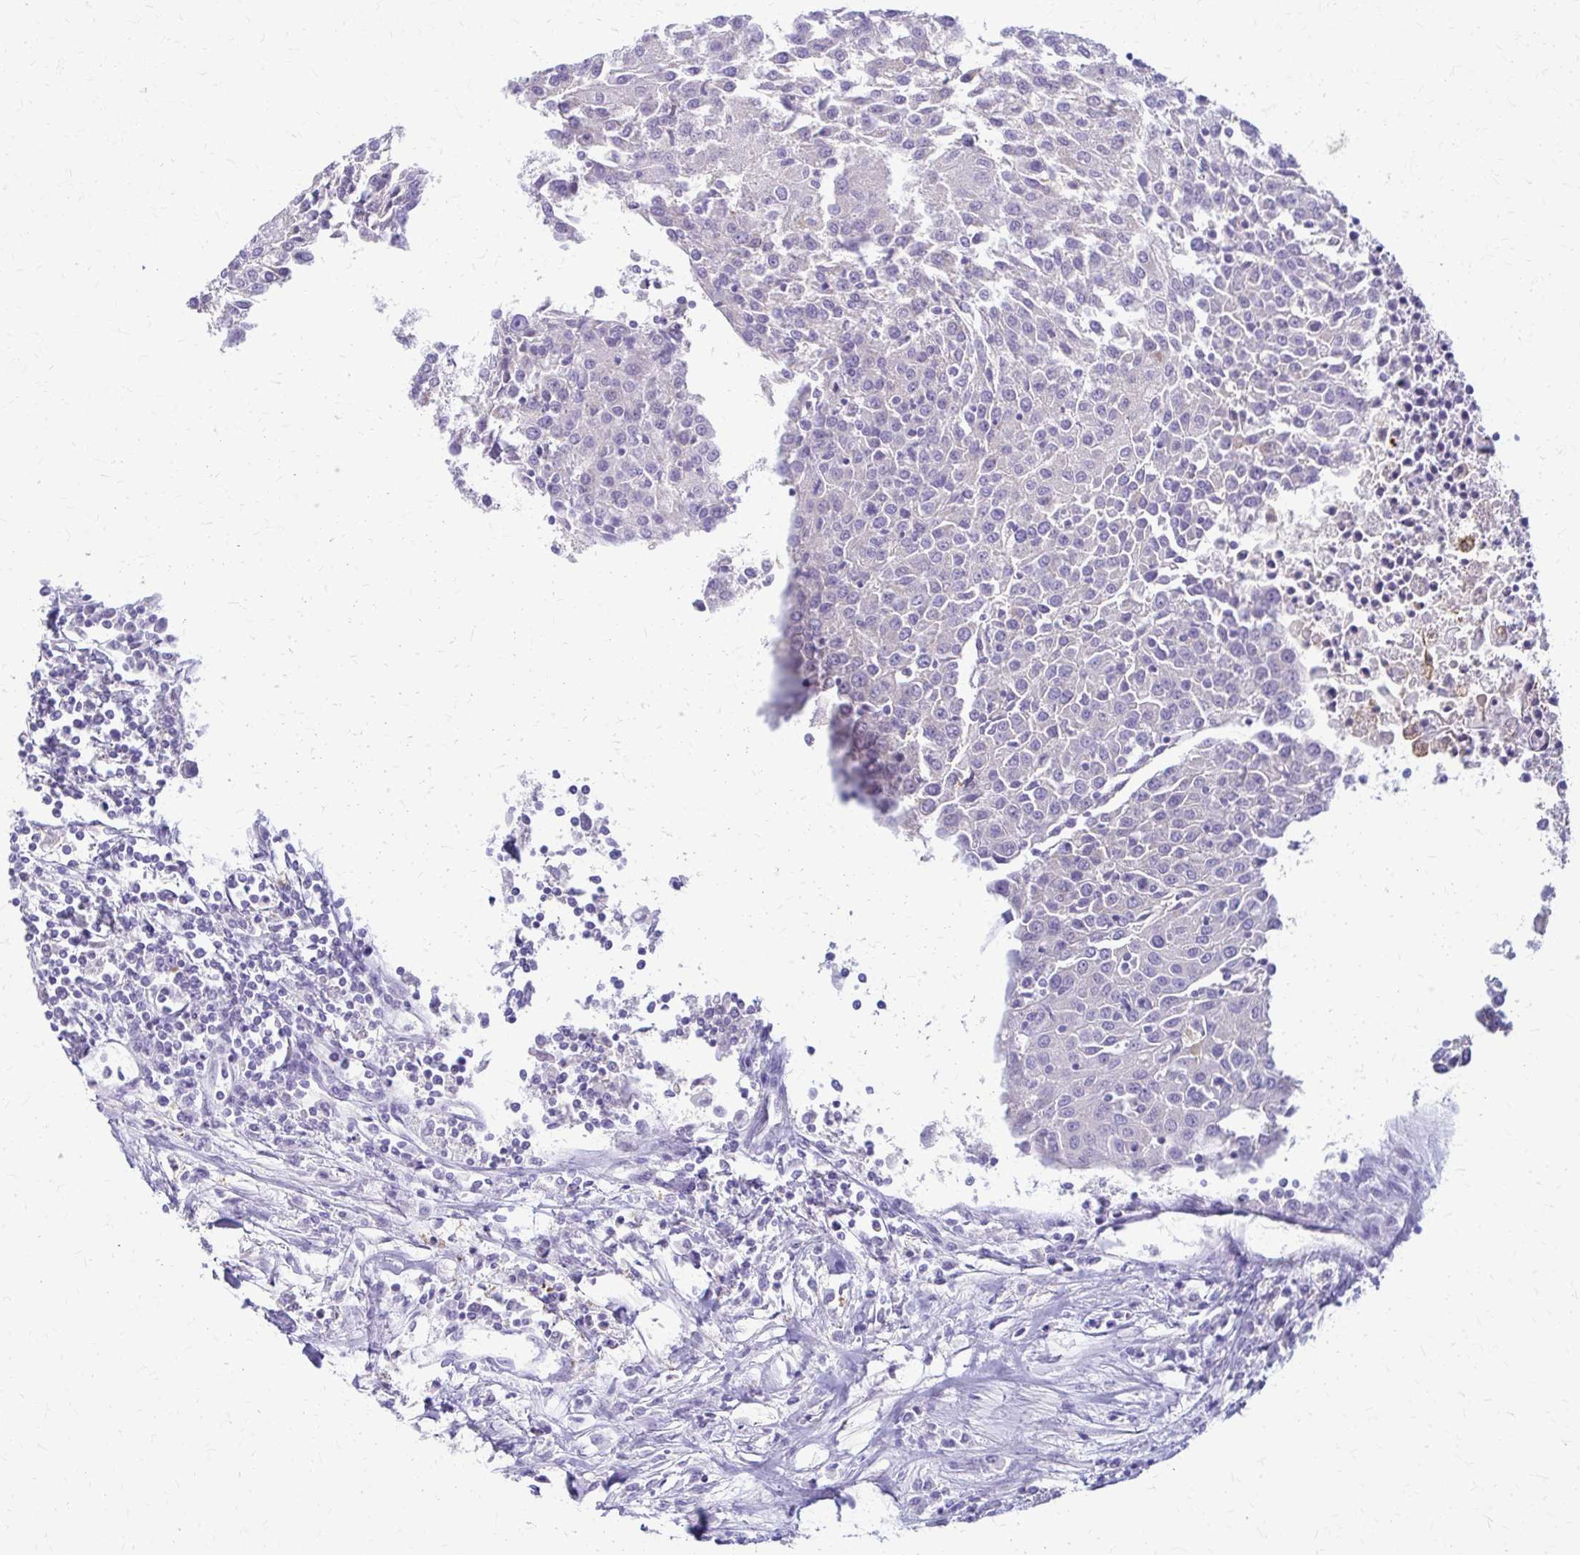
{"staining": {"intensity": "negative", "quantity": "none", "location": "none"}, "tissue": "urothelial cancer", "cell_type": "Tumor cells", "image_type": "cancer", "snomed": [{"axis": "morphology", "description": "Urothelial carcinoma, High grade"}, {"axis": "topography", "description": "Urinary bladder"}], "caption": "Immunohistochemistry micrograph of urothelial cancer stained for a protein (brown), which reveals no expression in tumor cells.", "gene": "SAMD13", "patient": {"sex": "female", "age": 85}}